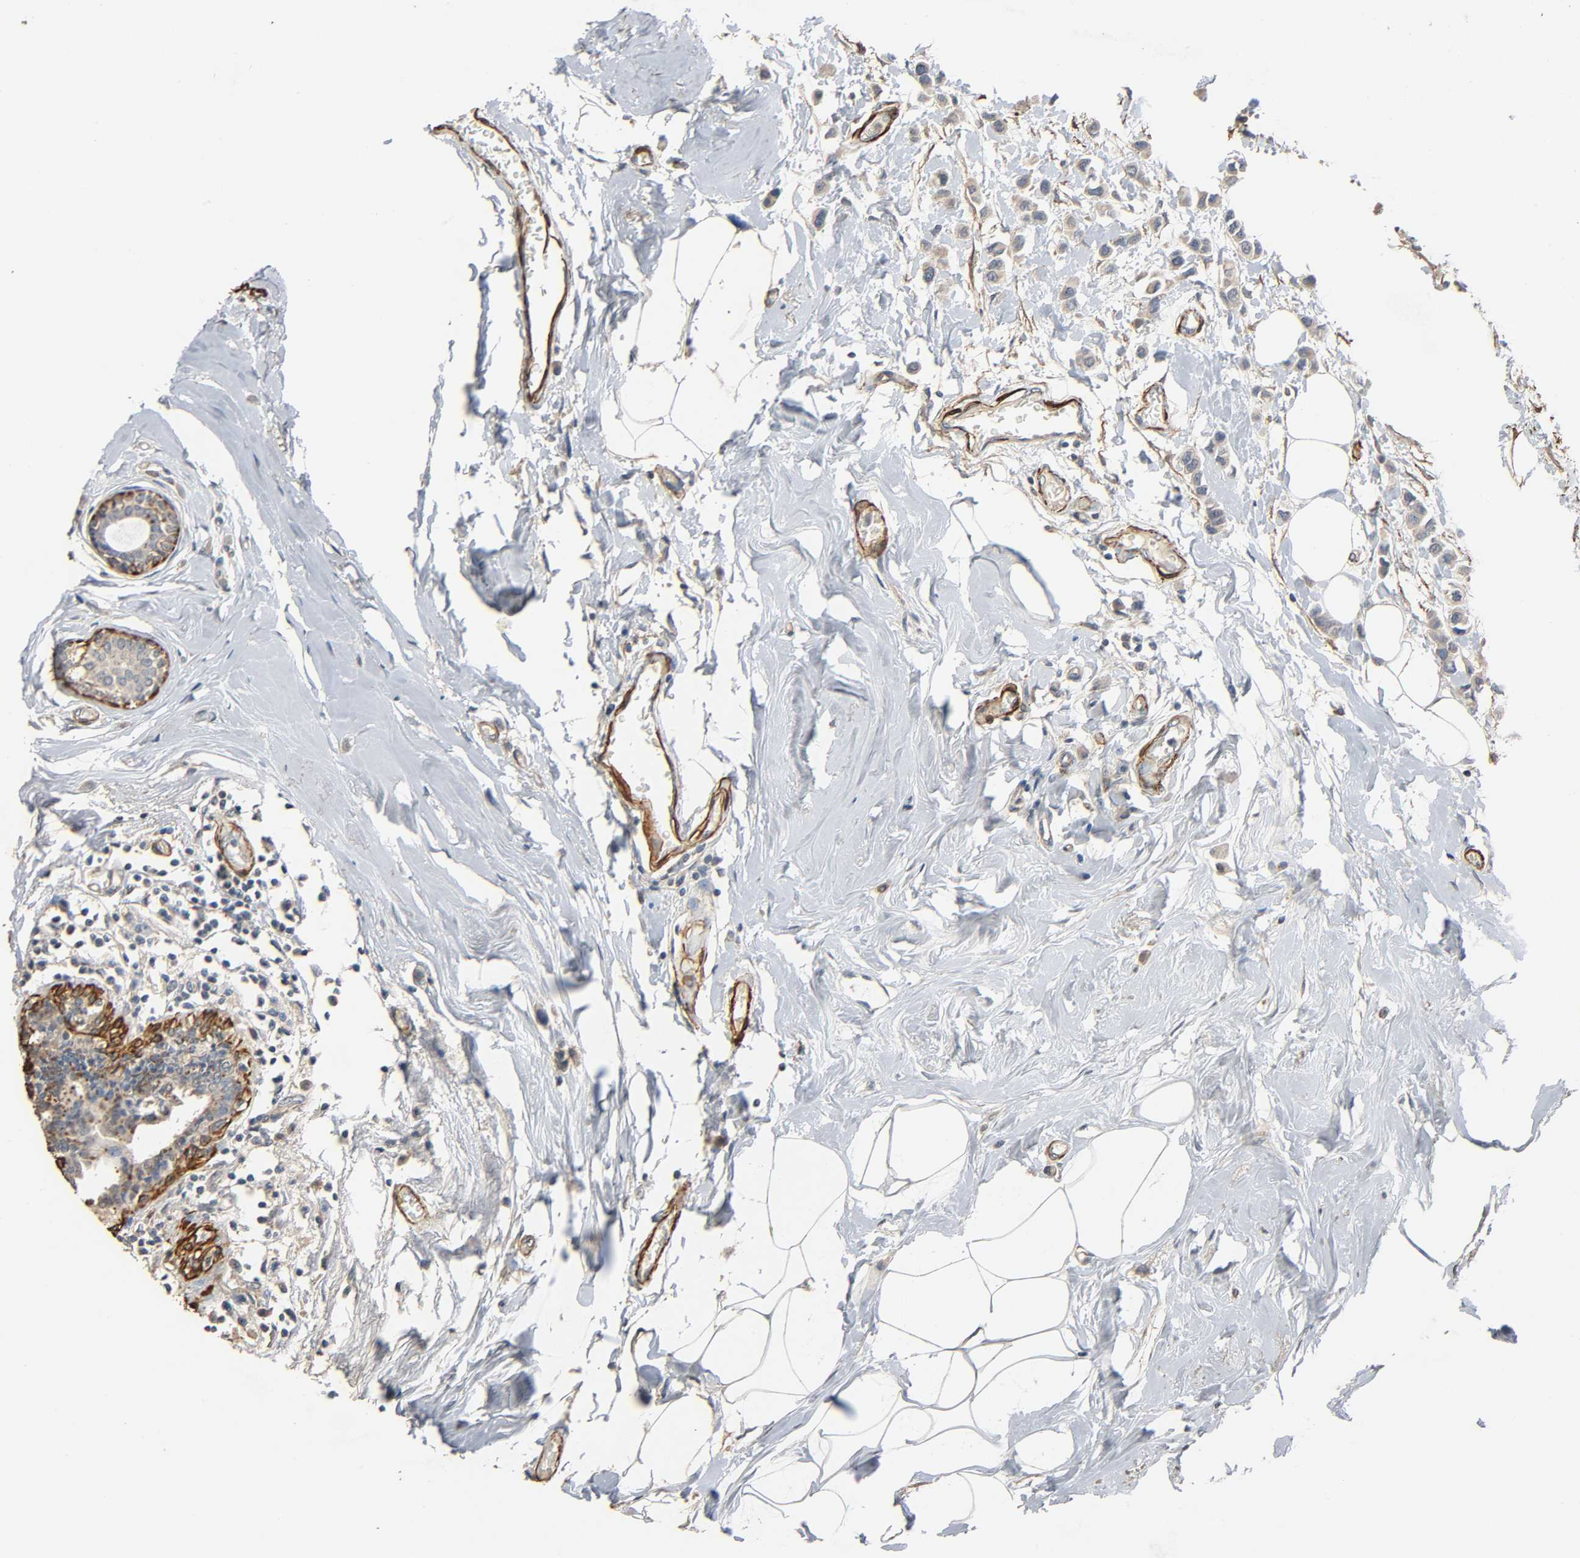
{"staining": {"intensity": "weak", "quantity": ">75%", "location": "cytoplasmic/membranous"}, "tissue": "breast cancer", "cell_type": "Tumor cells", "image_type": "cancer", "snomed": [{"axis": "morphology", "description": "Lobular carcinoma"}, {"axis": "topography", "description": "Breast"}], "caption": "Tumor cells exhibit low levels of weak cytoplasmic/membranous staining in about >75% of cells in human breast cancer.", "gene": "GSTA3", "patient": {"sex": "female", "age": 51}}